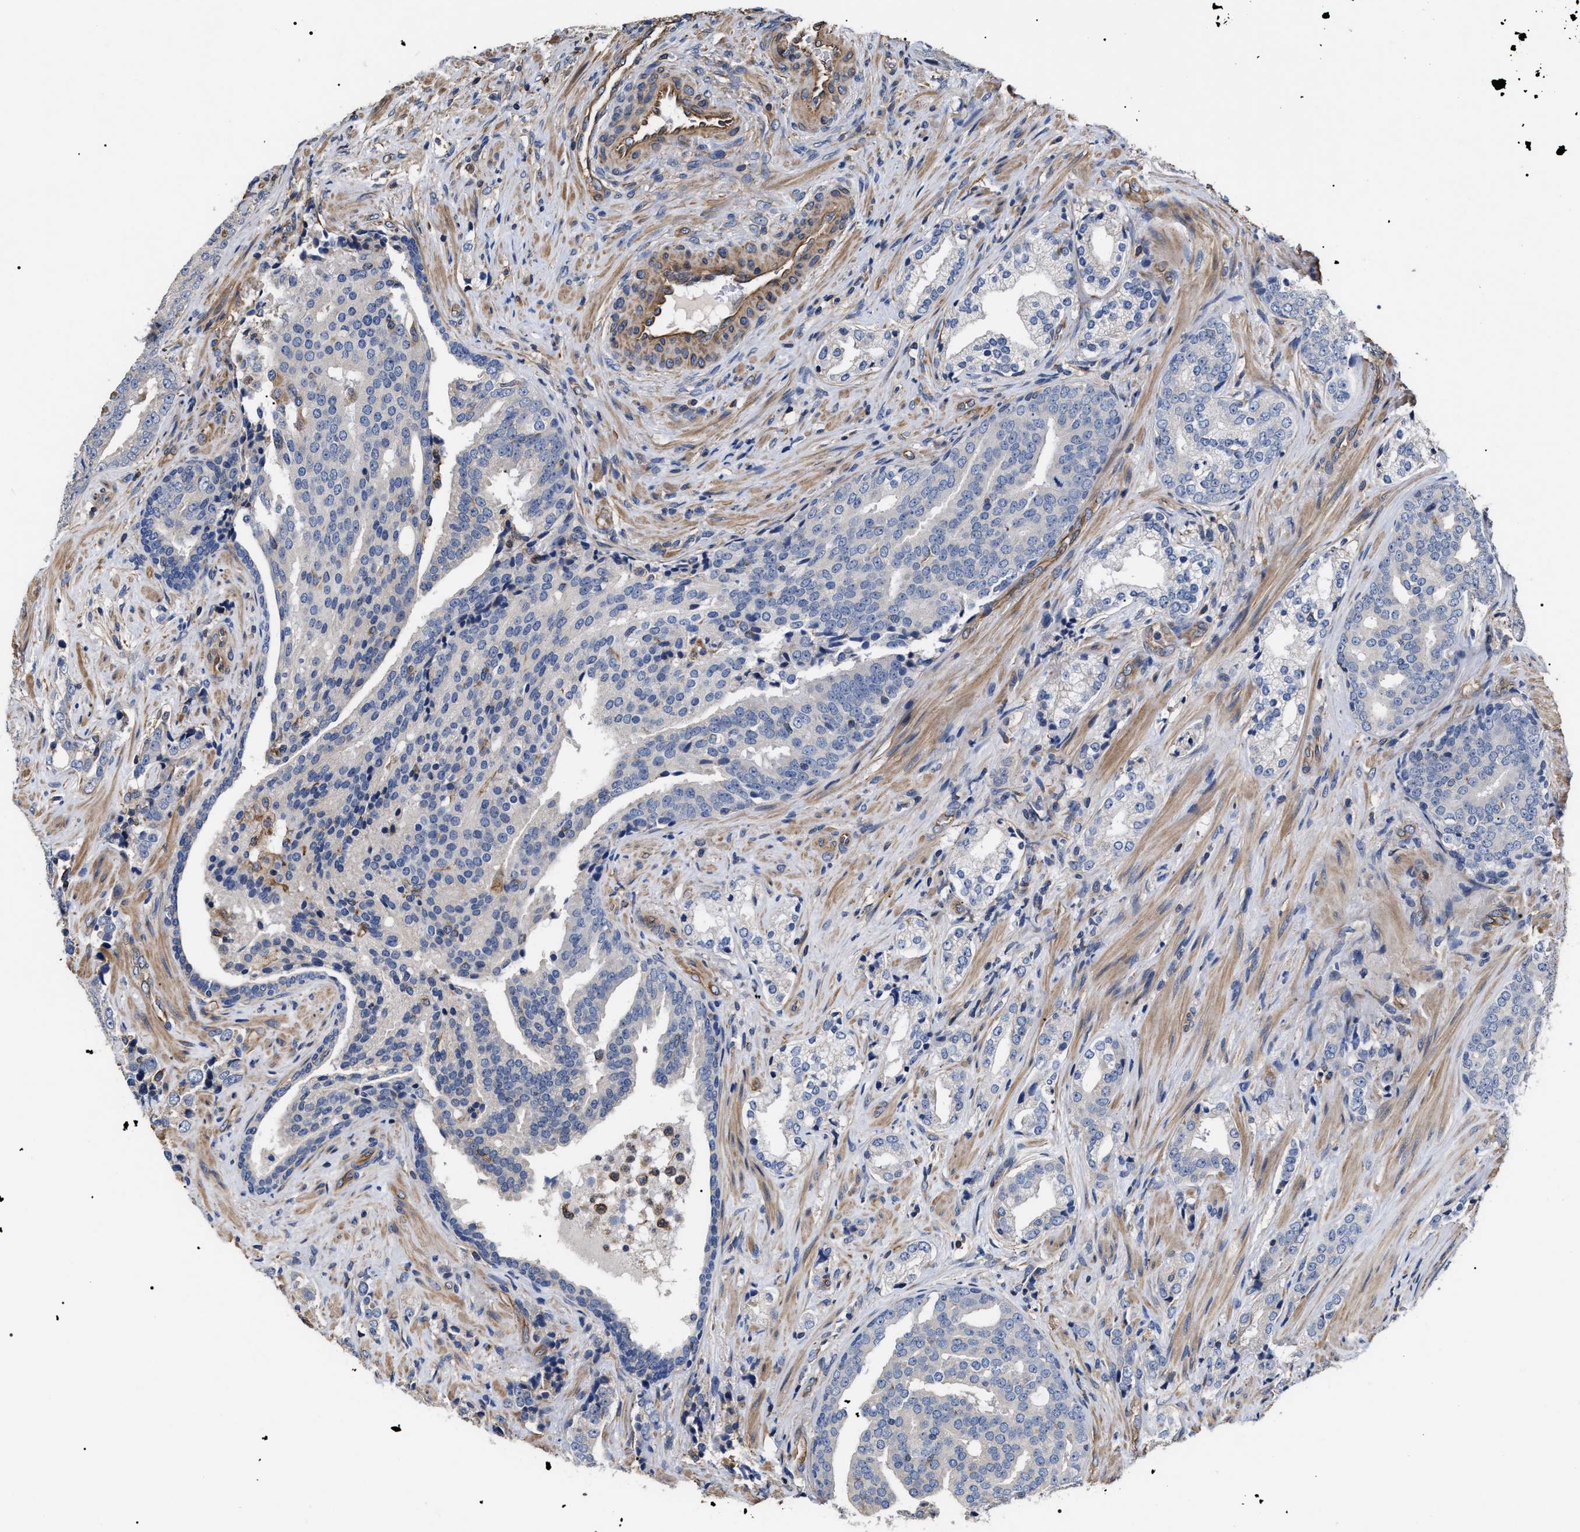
{"staining": {"intensity": "negative", "quantity": "none", "location": "none"}, "tissue": "prostate cancer", "cell_type": "Tumor cells", "image_type": "cancer", "snomed": [{"axis": "morphology", "description": "Adenocarcinoma, High grade"}, {"axis": "topography", "description": "Prostate"}], "caption": "Immunohistochemistry image of human adenocarcinoma (high-grade) (prostate) stained for a protein (brown), which shows no staining in tumor cells.", "gene": "TSPAN33", "patient": {"sex": "male", "age": 71}}